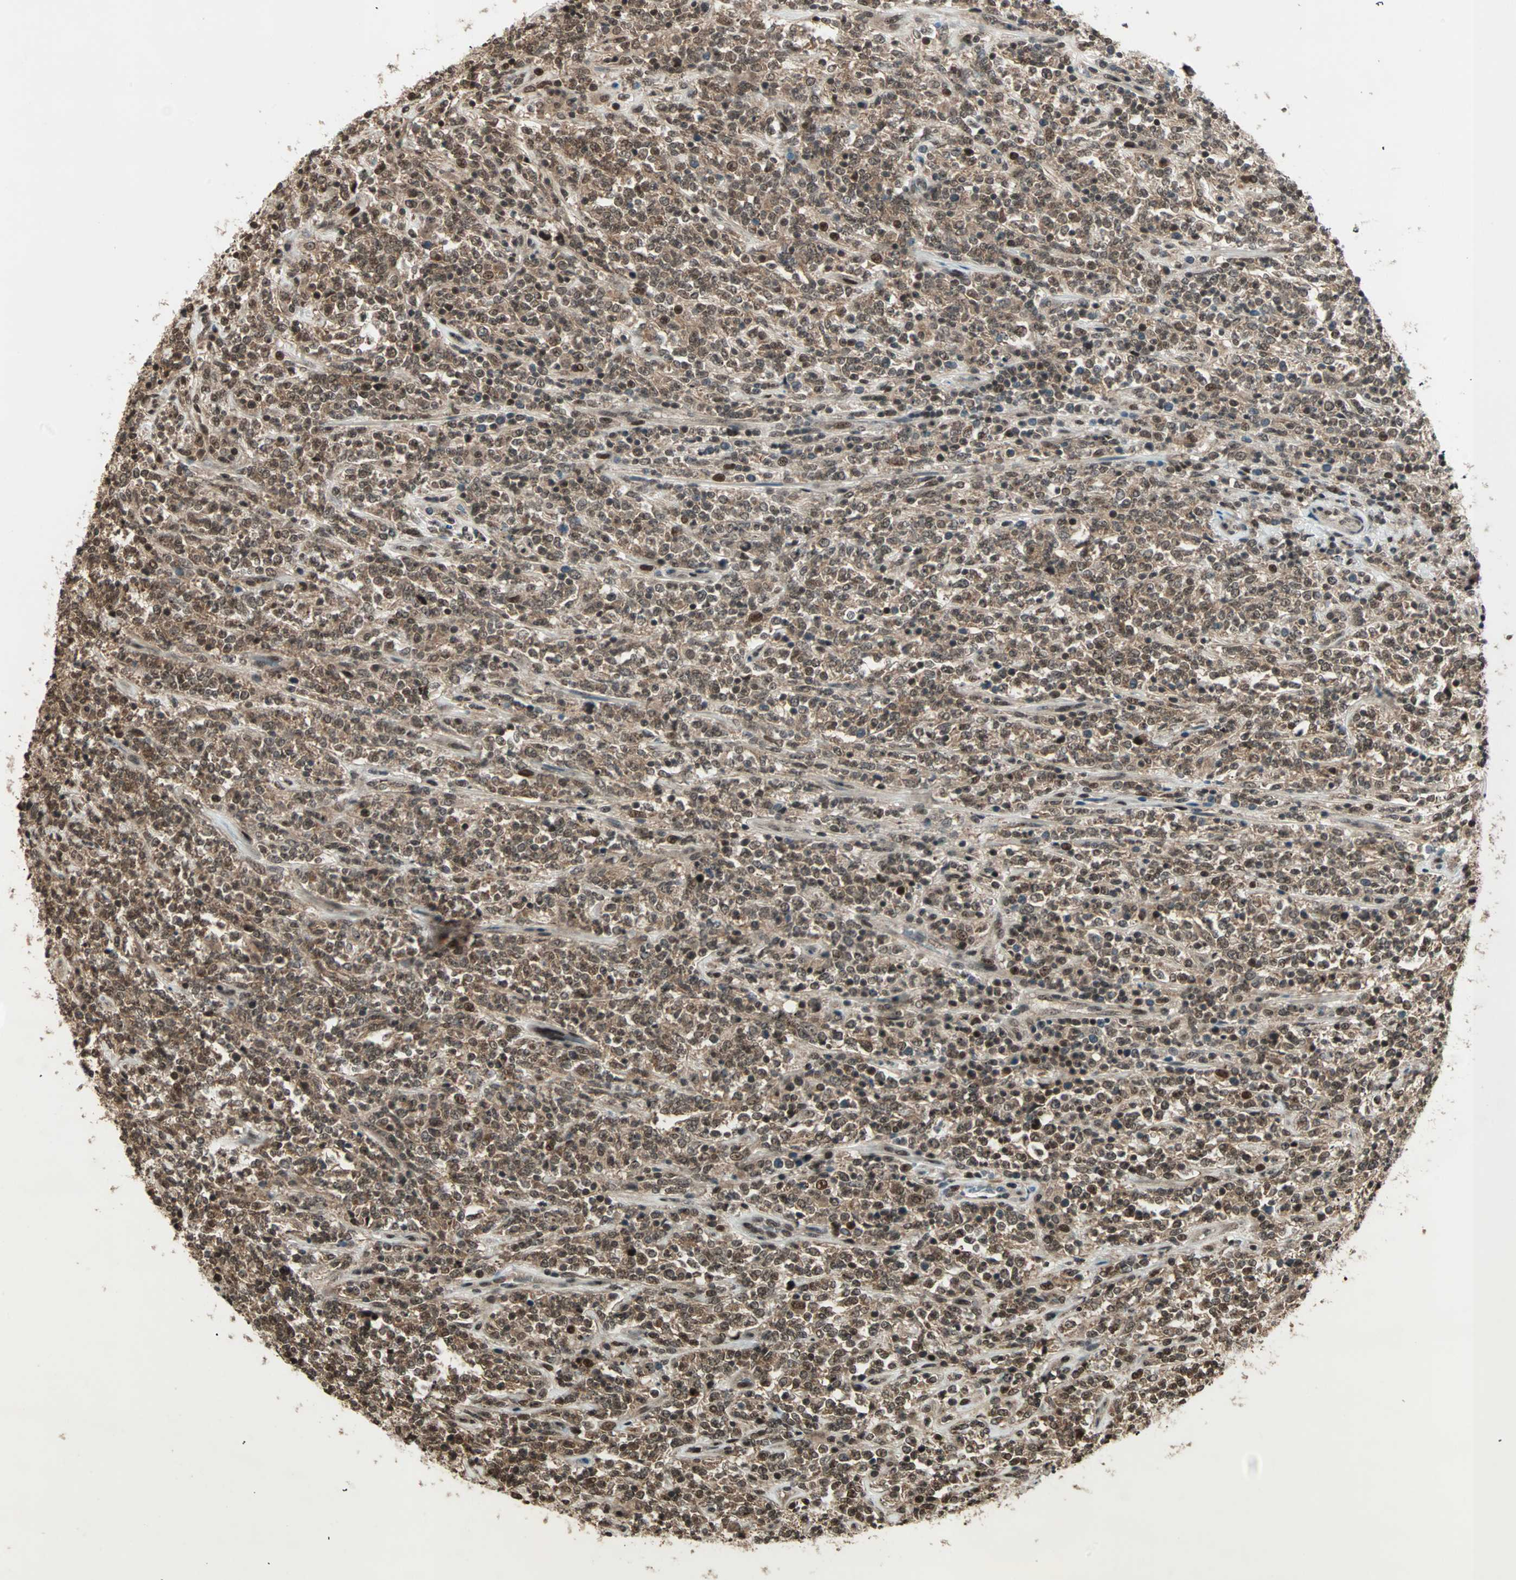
{"staining": {"intensity": "strong", "quantity": ">75%", "location": "cytoplasmic/membranous,nuclear"}, "tissue": "lymphoma", "cell_type": "Tumor cells", "image_type": "cancer", "snomed": [{"axis": "morphology", "description": "Malignant lymphoma, non-Hodgkin's type, High grade"}, {"axis": "topography", "description": "Soft tissue"}], "caption": "High-magnification brightfield microscopy of lymphoma stained with DAB (brown) and counterstained with hematoxylin (blue). tumor cells exhibit strong cytoplasmic/membranous and nuclear staining is present in about>75% of cells. The protein of interest is shown in brown color, while the nuclei are stained blue.", "gene": "ZNF44", "patient": {"sex": "male", "age": 18}}